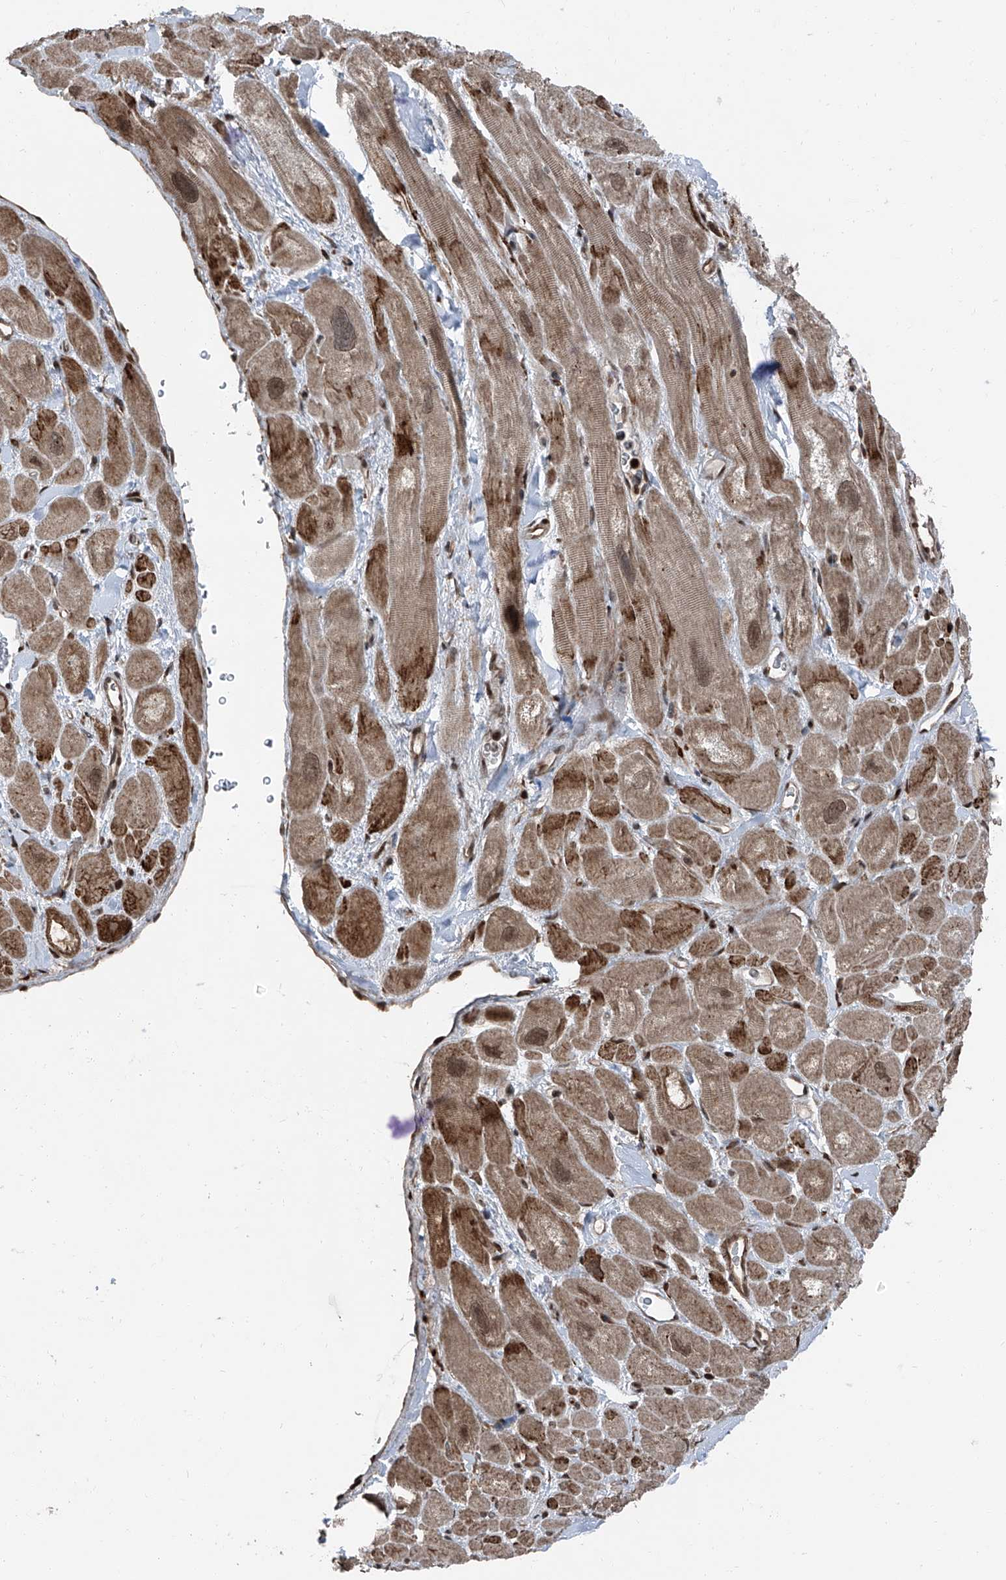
{"staining": {"intensity": "moderate", "quantity": "25%-75%", "location": "cytoplasmic/membranous,nuclear"}, "tissue": "heart muscle", "cell_type": "Cardiomyocytes", "image_type": "normal", "snomed": [{"axis": "morphology", "description": "Normal tissue, NOS"}, {"axis": "topography", "description": "Heart"}], "caption": "This histopathology image demonstrates benign heart muscle stained with IHC to label a protein in brown. The cytoplasmic/membranous,nuclear of cardiomyocytes show moderate positivity for the protein. Nuclei are counter-stained blue.", "gene": "FKBP5", "patient": {"sex": "male", "age": 49}}